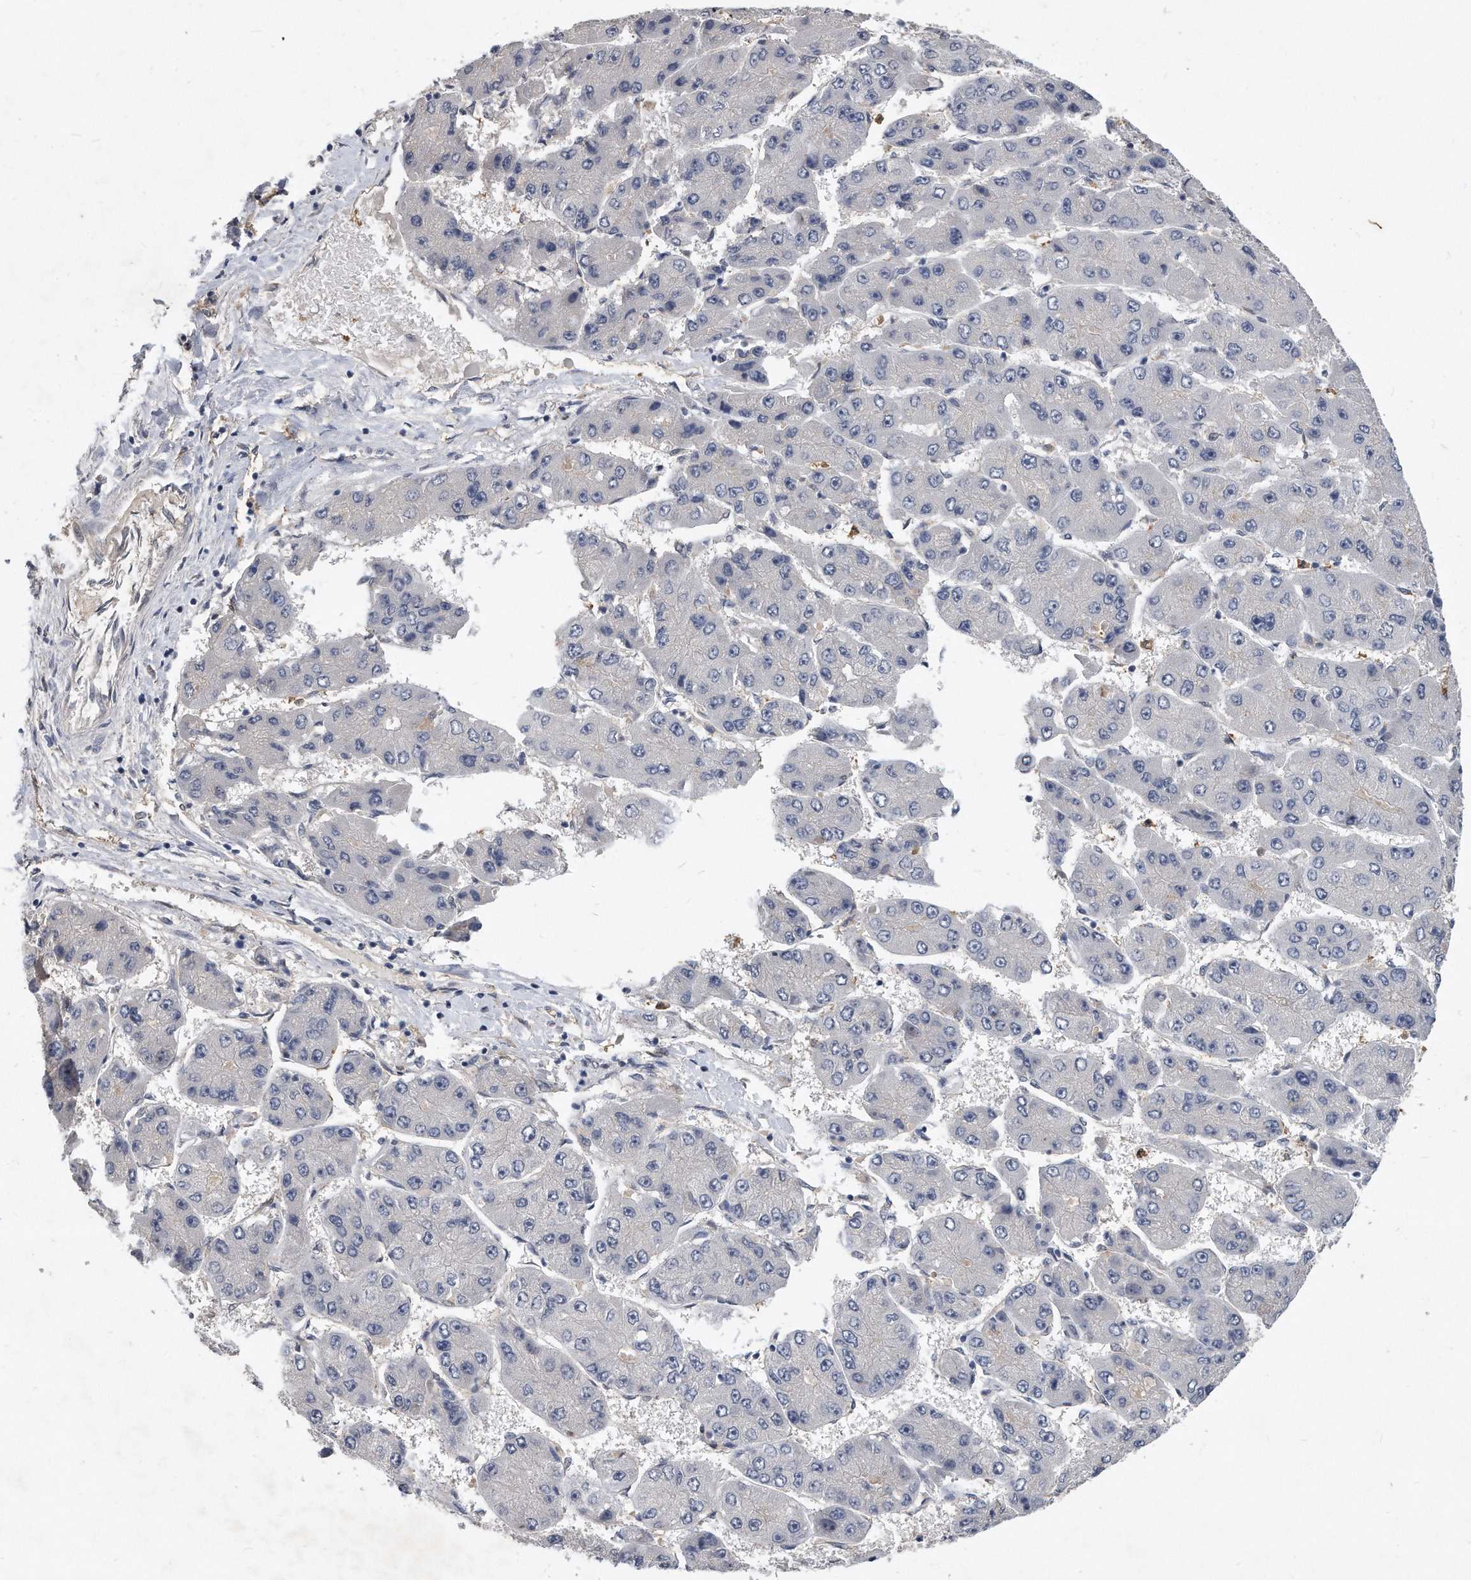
{"staining": {"intensity": "negative", "quantity": "none", "location": "none"}, "tissue": "liver cancer", "cell_type": "Tumor cells", "image_type": "cancer", "snomed": [{"axis": "morphology", "description": "Carcinoma, Hepatocellular, NOS"}, {"axis": "topography", "description": "Liver"}], "caption": "High power microscopy photomicrograph of an immunohistochemistry (IHC) photomicrograph of liver hepatocellular carcinoma, revealing no significant positivity in tumor cells.", "gene": "HOMER3", "patient": {"sex": "female", "age": 61}}